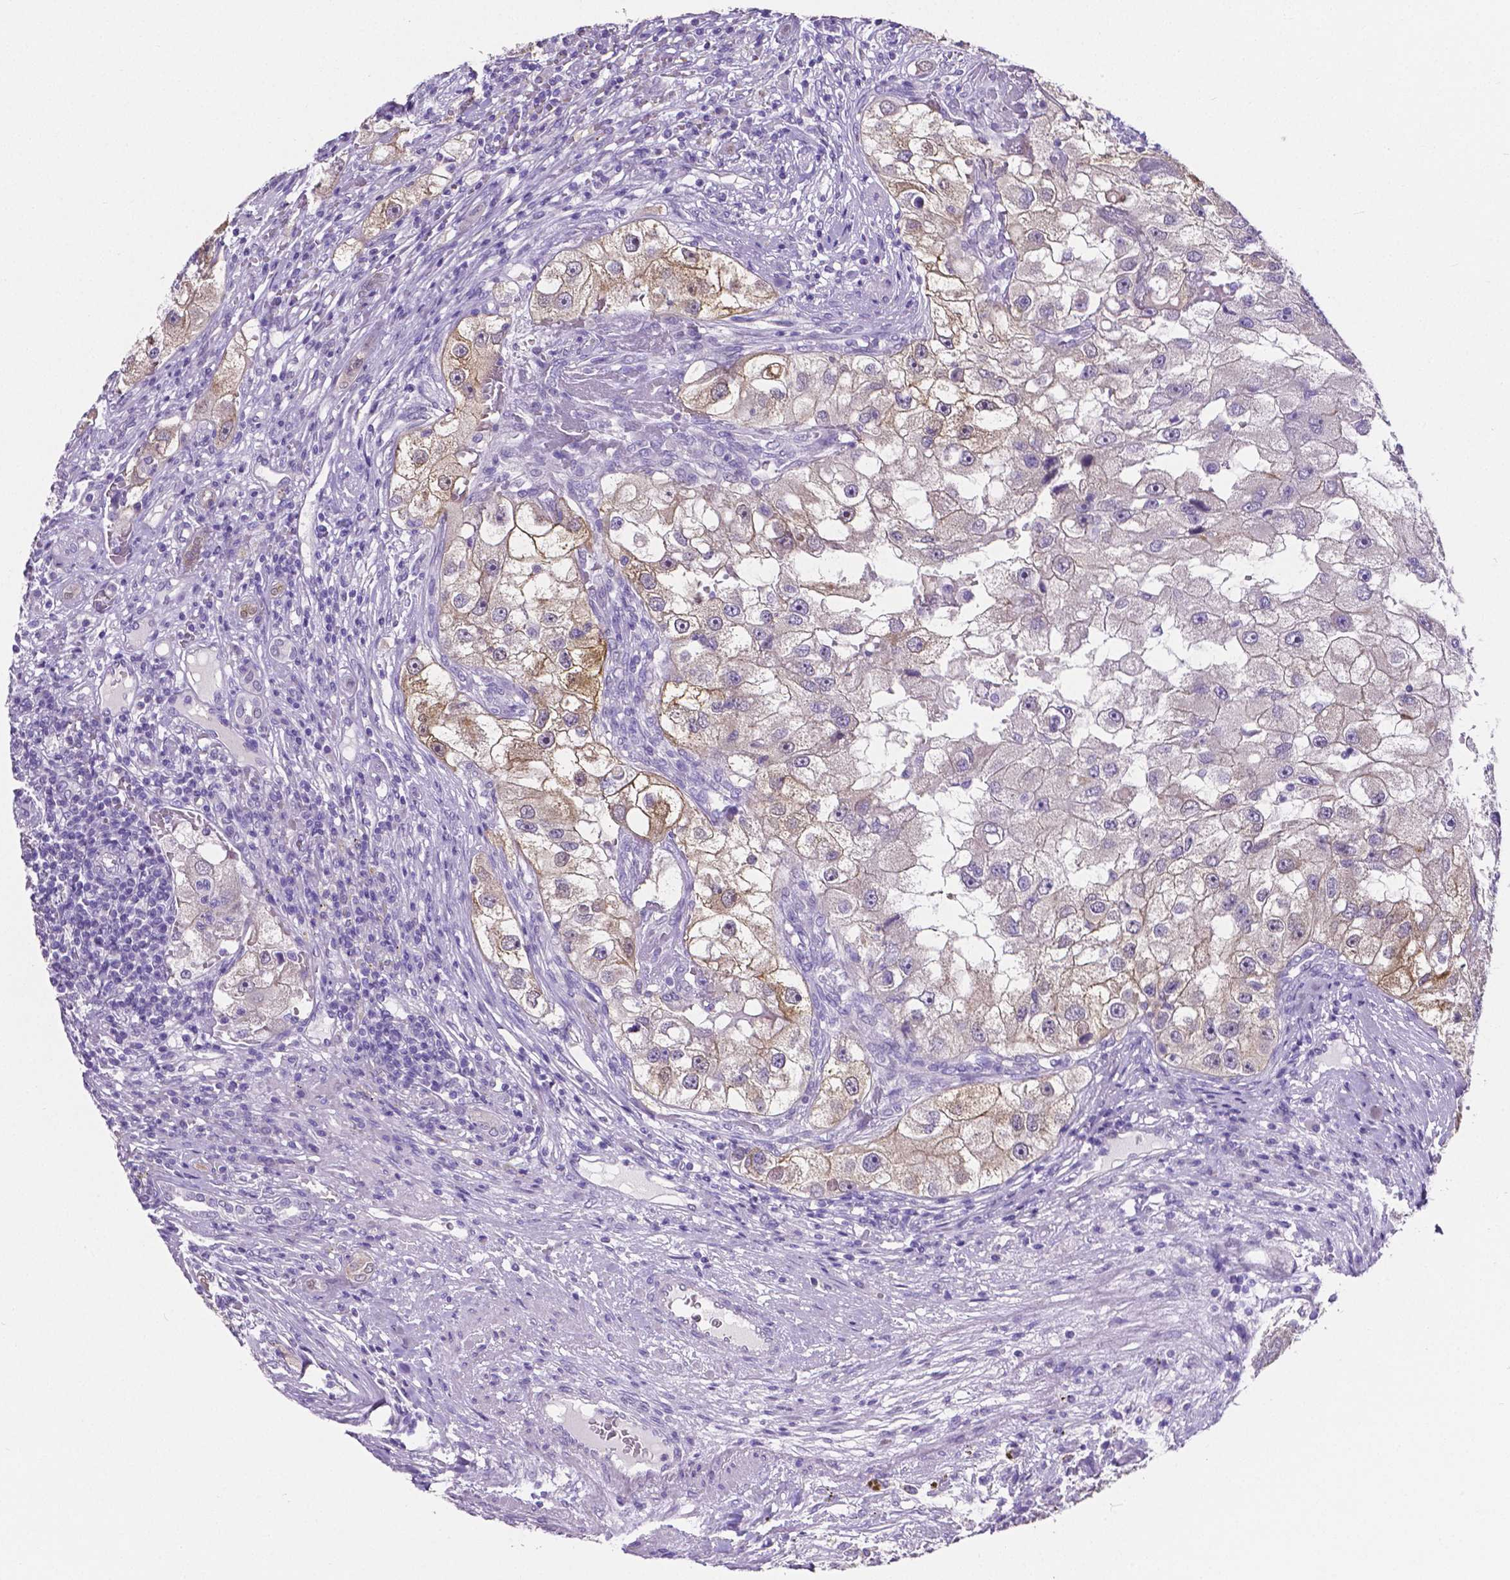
{"staining": {"intensity": "moderate", "quantity": "<25%", "location": "cytoplasmic/membranous"}, "tissue": "renal cancer", "cell_type": "Tumor cells", "image_type": "cancer", "snomed": [{"axis": "morphology", "description": "Adenocarcinoma, NOS"}, {"axis": "topography", "description": "Kidney"}], "caption": "A high-resolution photomicrograph shows immunohistochemistry staining of renal adenocarcinoma, which demonstrates moderate cytoplasmic/membranous positivity in about <25% of tumor cells.", "gene": "SLC22A2", "patient": {"sex": "male", "age": 63}}